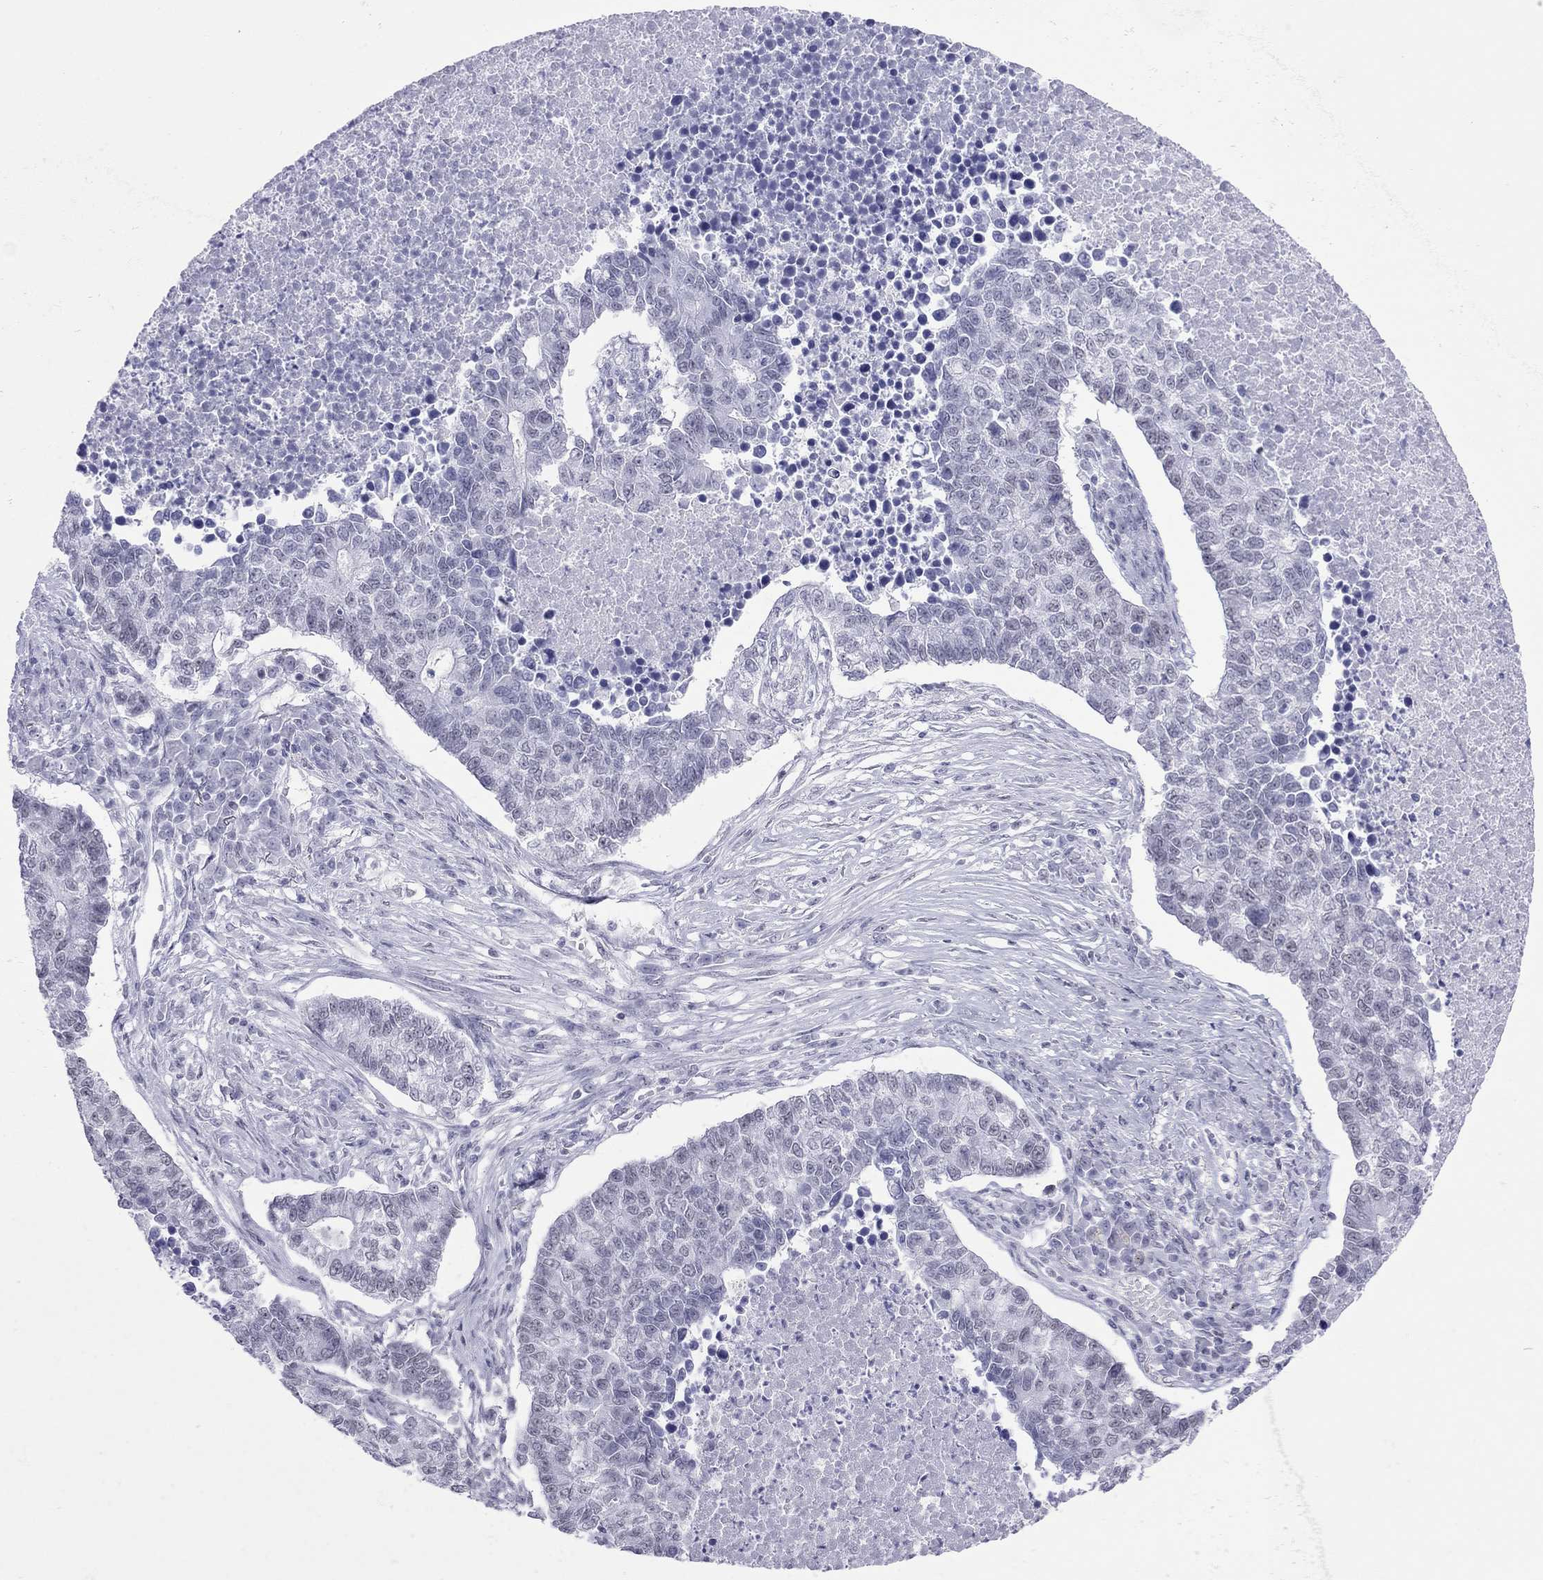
{"staining": {"intensity": "negative", "quantity": "none", "location": "none"}, "tissue": "lung cancer", "cell_type": "Tumor cells", "image_type": "cancer", "snomed": [{"axis": "morphology", "description": "Adenocarcinoma, NOS"}, {"axis": "topography", "description": "Lung"}], "caption": "IHC histopathology image of neoplastic tissue: lung adenocarcinoma stained with DAB exhibits no significant protein expression in tumor cells.", "gene": "JHY", "patient": {"sex": "male", "age": 57}}